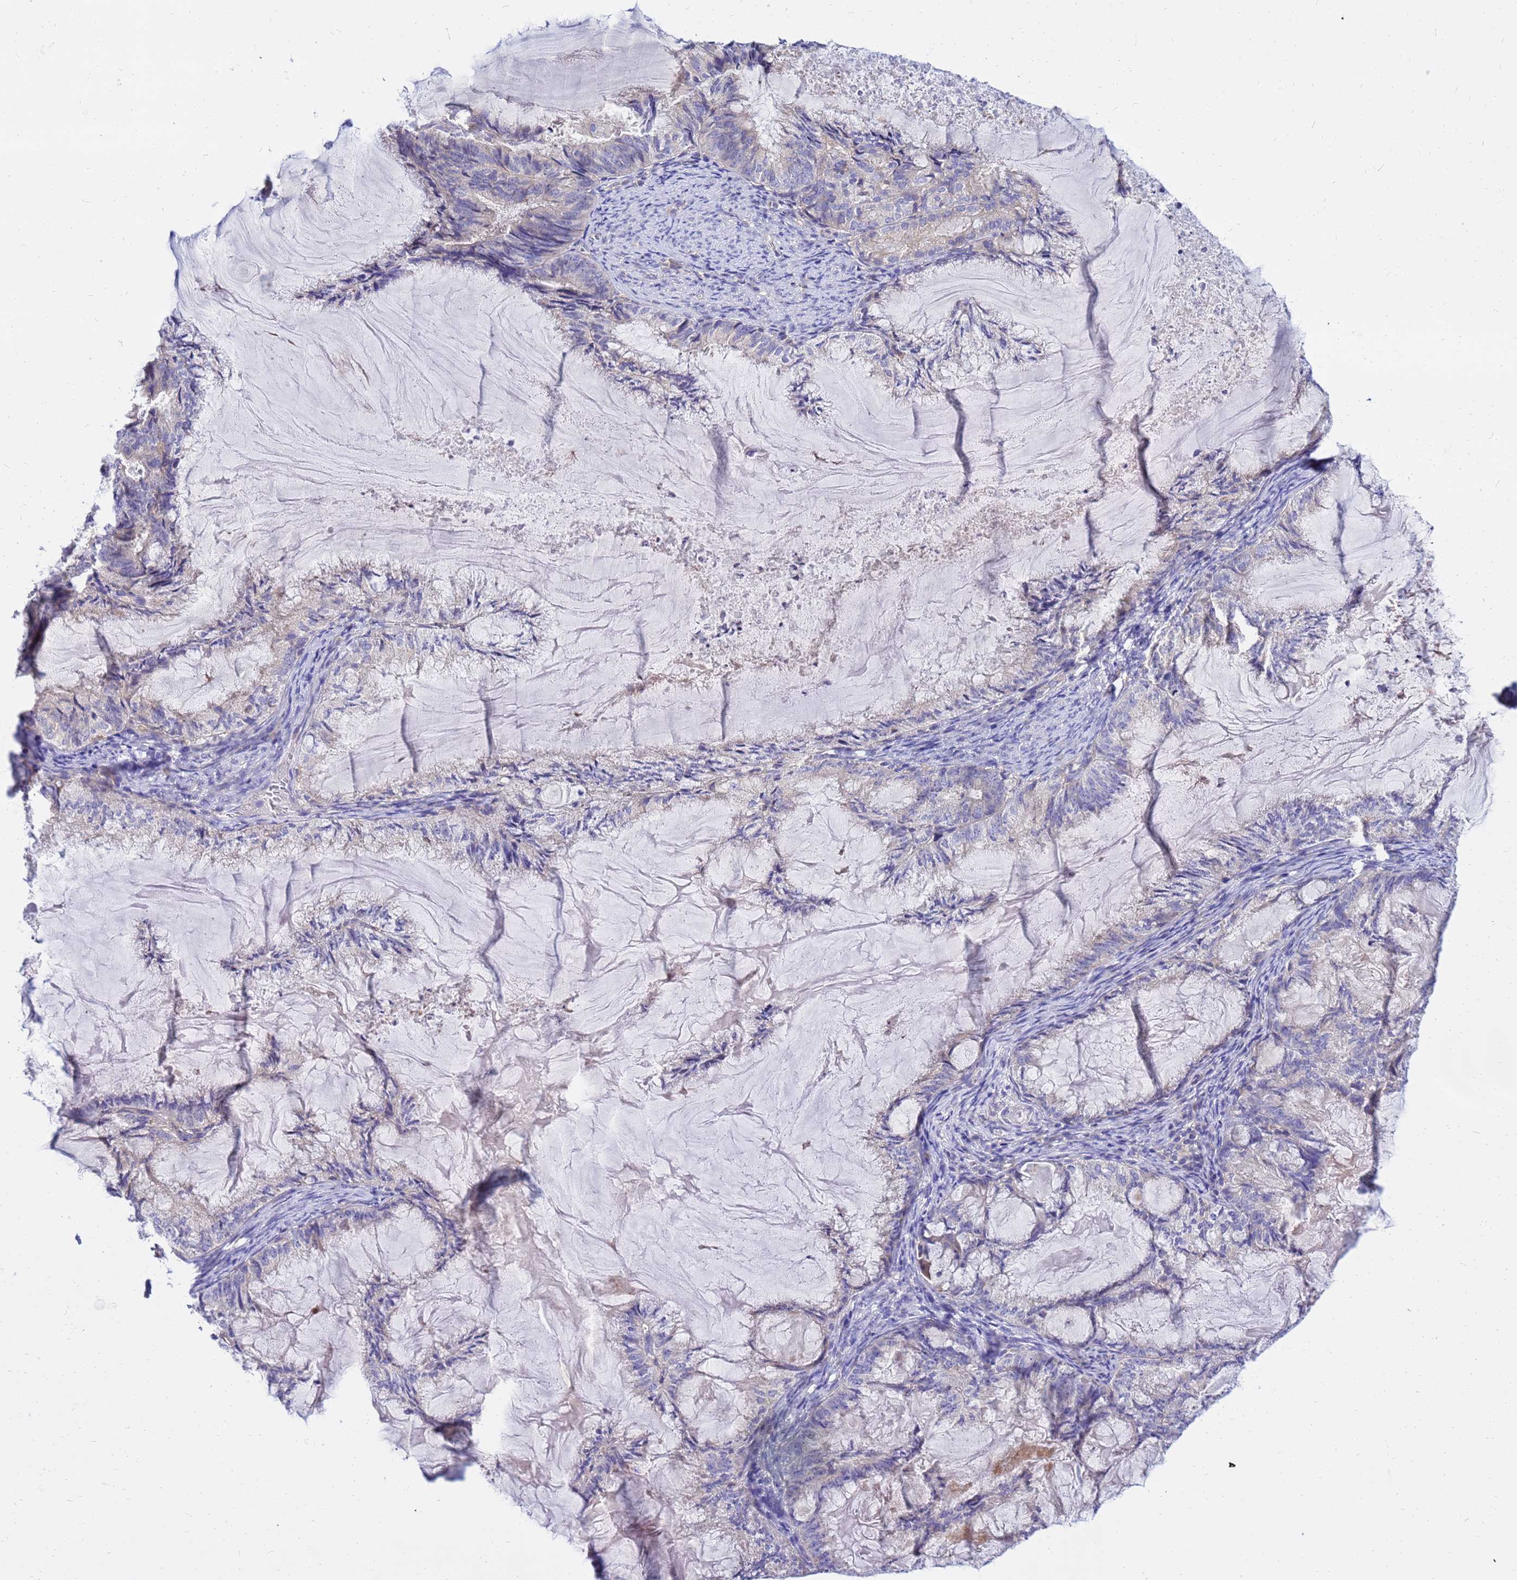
{"staining": {"intensity": "negative", "quantity": "none", "location": "none"}, "tissue": "endometrial cancer", "cell_type": "Tumor cells", "image_type": "cancer", "snomed": [{"axis": "morphology", "description": "Adenocarcinoma, NOS"}, {"axis": "topography", "description": "Endometrium"}], "caption": "An immunohistochemistry (IHC) histopathology image of endometrial cancer is shown. There is no staining in tumor cells of endometrial cancer.", "gene": "HERC5", "patient": {"sex": "female", "age": 86}}